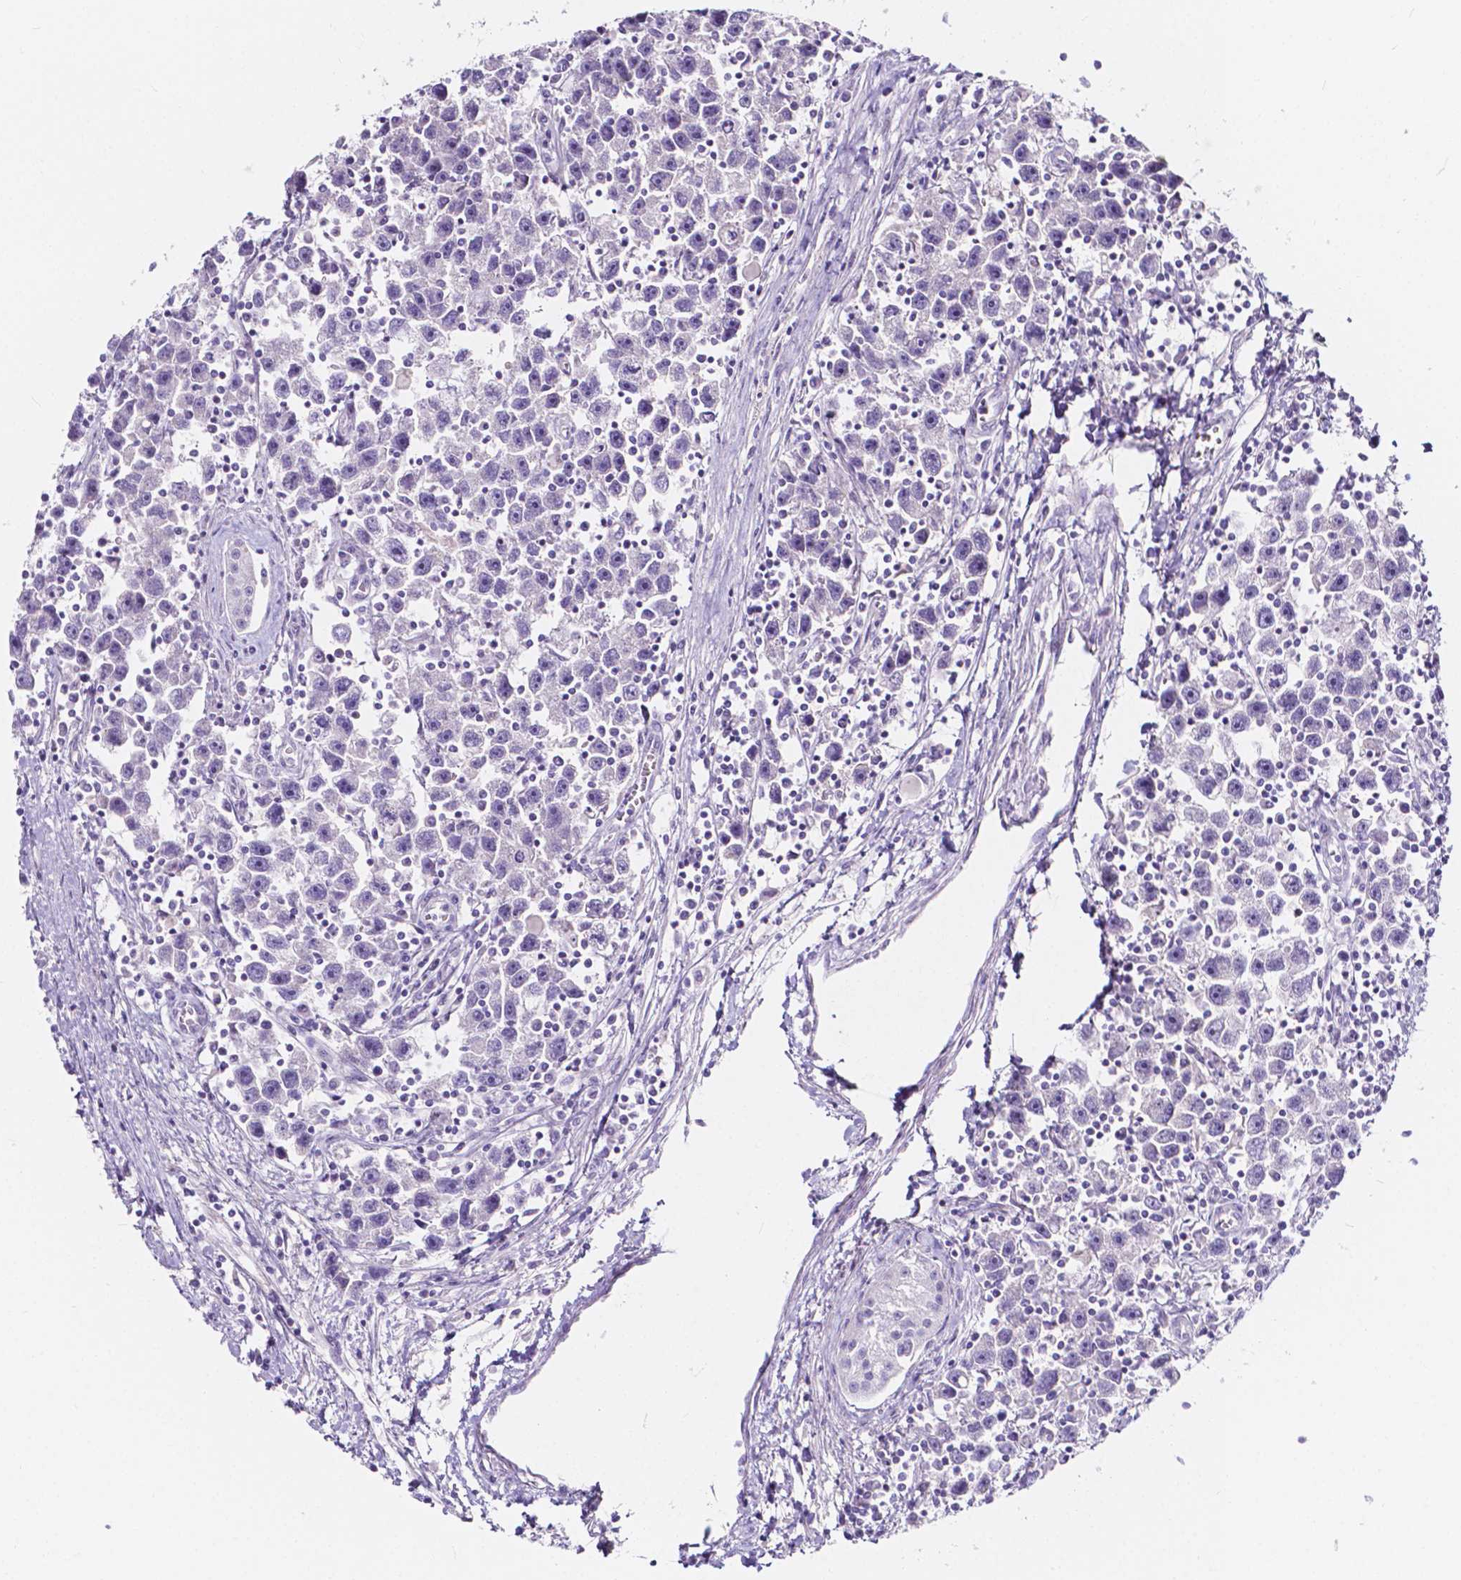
{"staining": {"intensity": "negative", "quantity": "none", "location": "none"}, "tissue": "testis cancer", "cell_type": "Tumor cells", "image_type": "cancer", "snomed": [{"axis": "morphology", "description": "Seminoma, NOS"}, {"axis": "topography", "description": "Testis"}], "caption": "Immunohistochemistry (IHC) micrograph of neoplastic tissue: testis seminoma stained with DAB shows no significant protein expression in tumor cells.", "gene": "CLSTN2", "patient": {"sex": "male", "age": 30}}